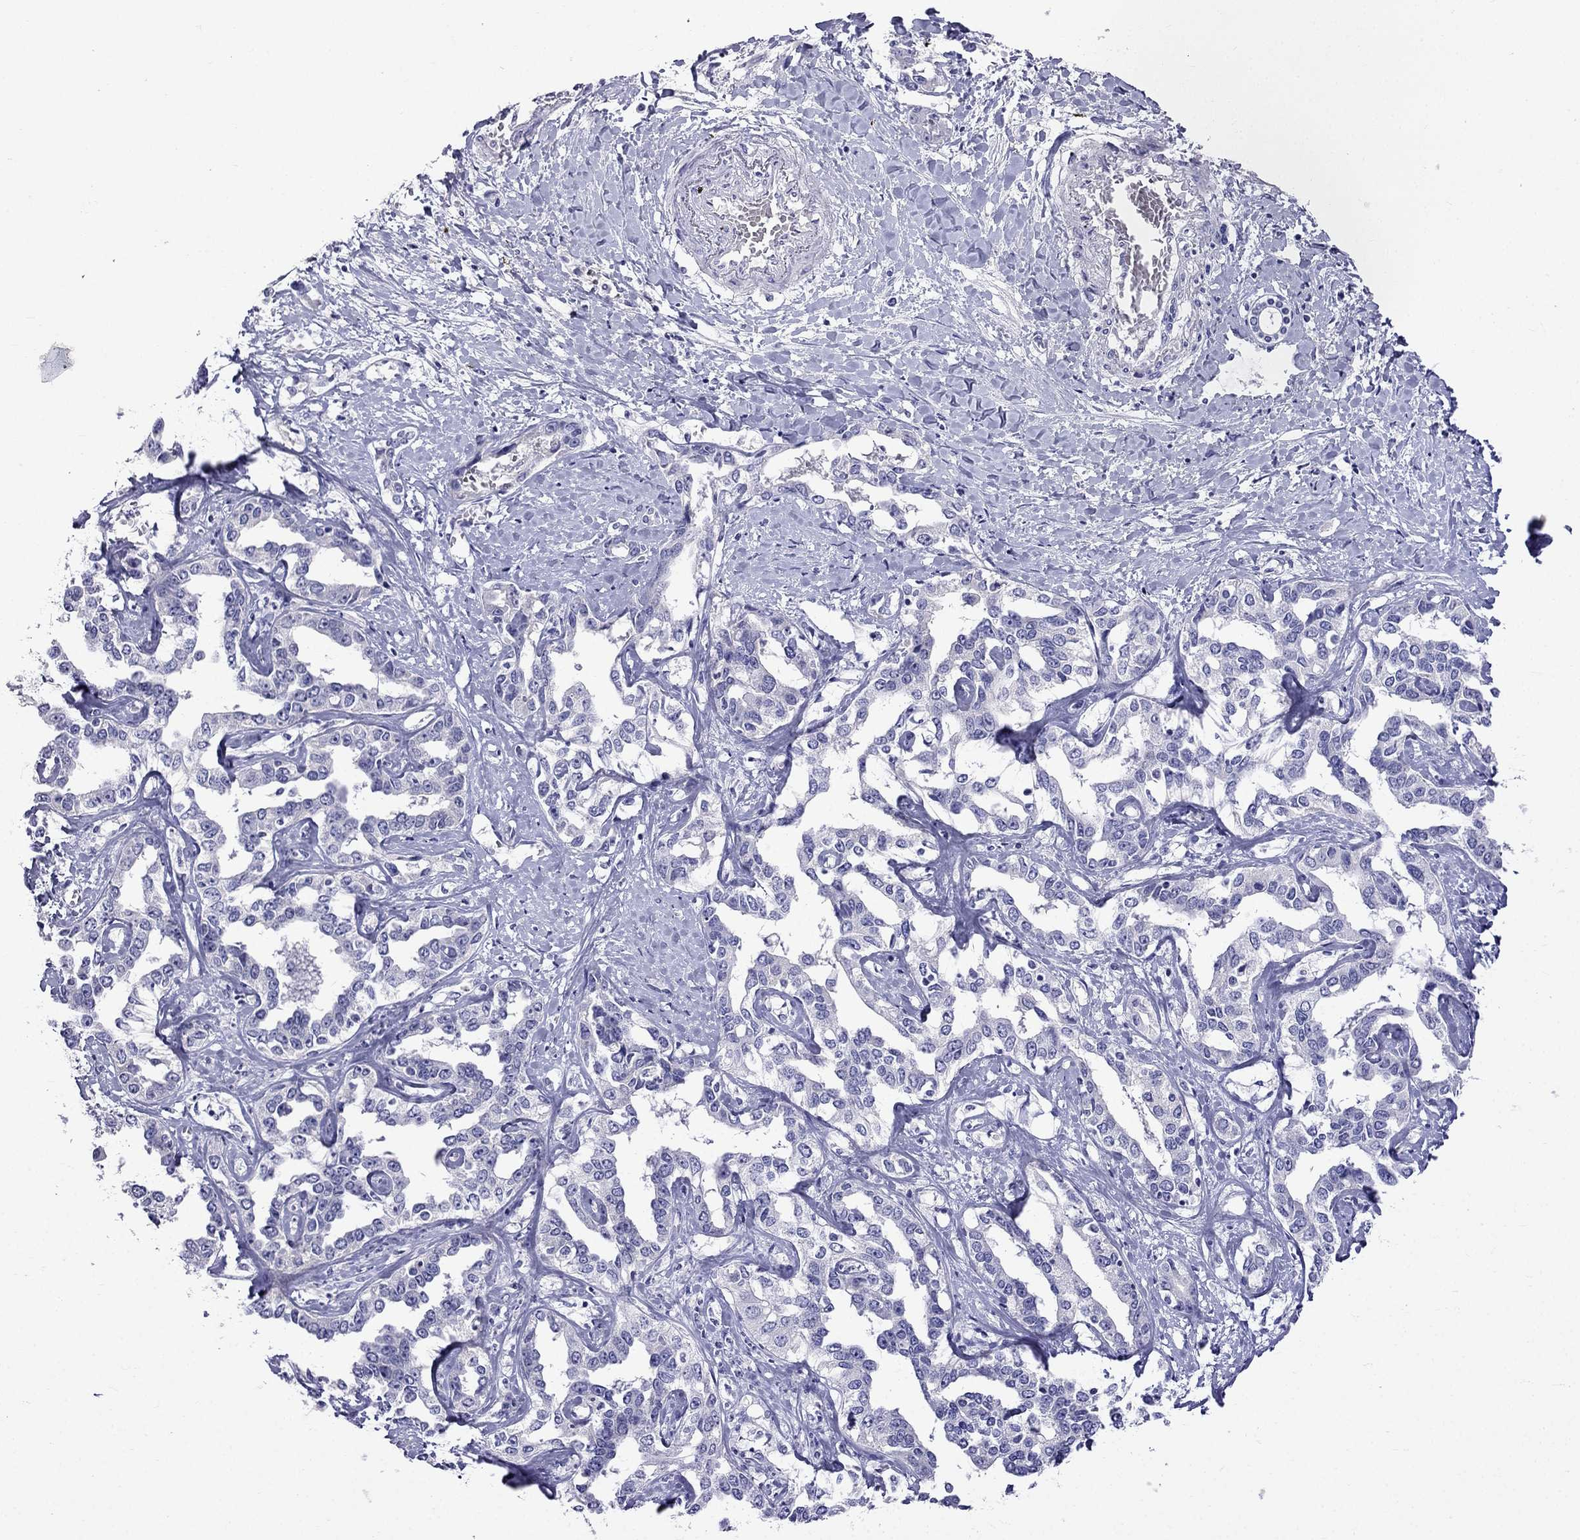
{"staining": {"intensity": "negative", "quantity": "none", "location": "none"}, "tissue": "liver cancer", "cell_type": "Tumor cells", "image_type": "cancer", "snomed": [{"axis": "morphology", "description": "Cholangiocarcinoma"}, {"axis": "topography", "description": "Liver"}], "caption": "Tumor cells show no significant protein staining in liver cholangiocarcinoma. (Brightfield microscopy of DAB immunohistochemistry at high magnification).", "gene": "PATE1", "patient": {"sex": "male", "age": 59}}